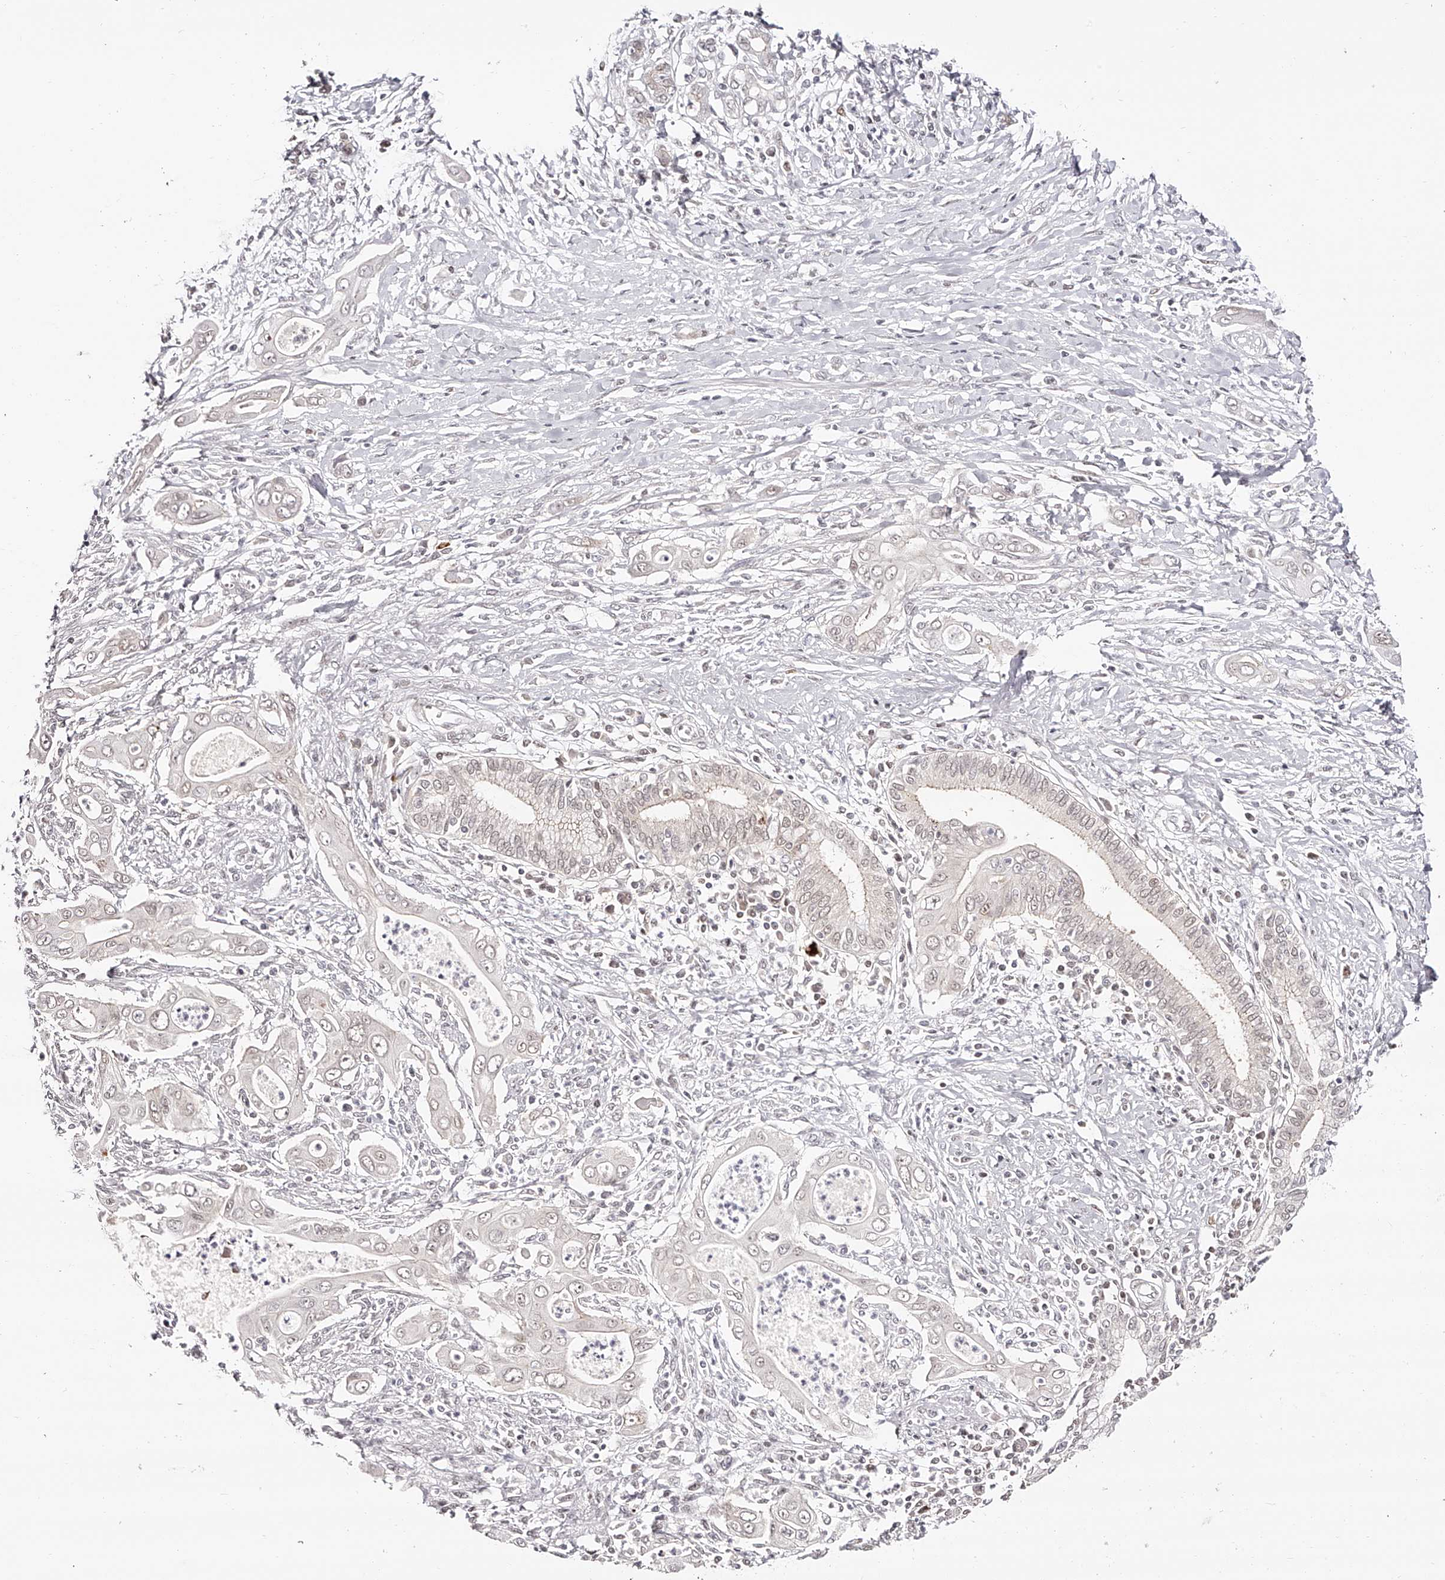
{"staining": {"intensity": "weak", "quantity": "<25%", "location": "nuclear"}, "tissue": "pancreatic cancer", "cell_type": "Tumor cells", "image_type": "cancer", "snomed": [{"axis": "morphology", "description": "Adenocarcinoma, NOS"}, {"axis": "topography", "description": "Pancreas"}], "caption": "There is no significant expression in tumor cells of adenocarcinoma (pancreatic). (DAB (3,3'-diaminobenzidine) IHC with hematoxylin counter stain).", "gene": "USF3", "patient": {"sex": "male", "age": 58}}